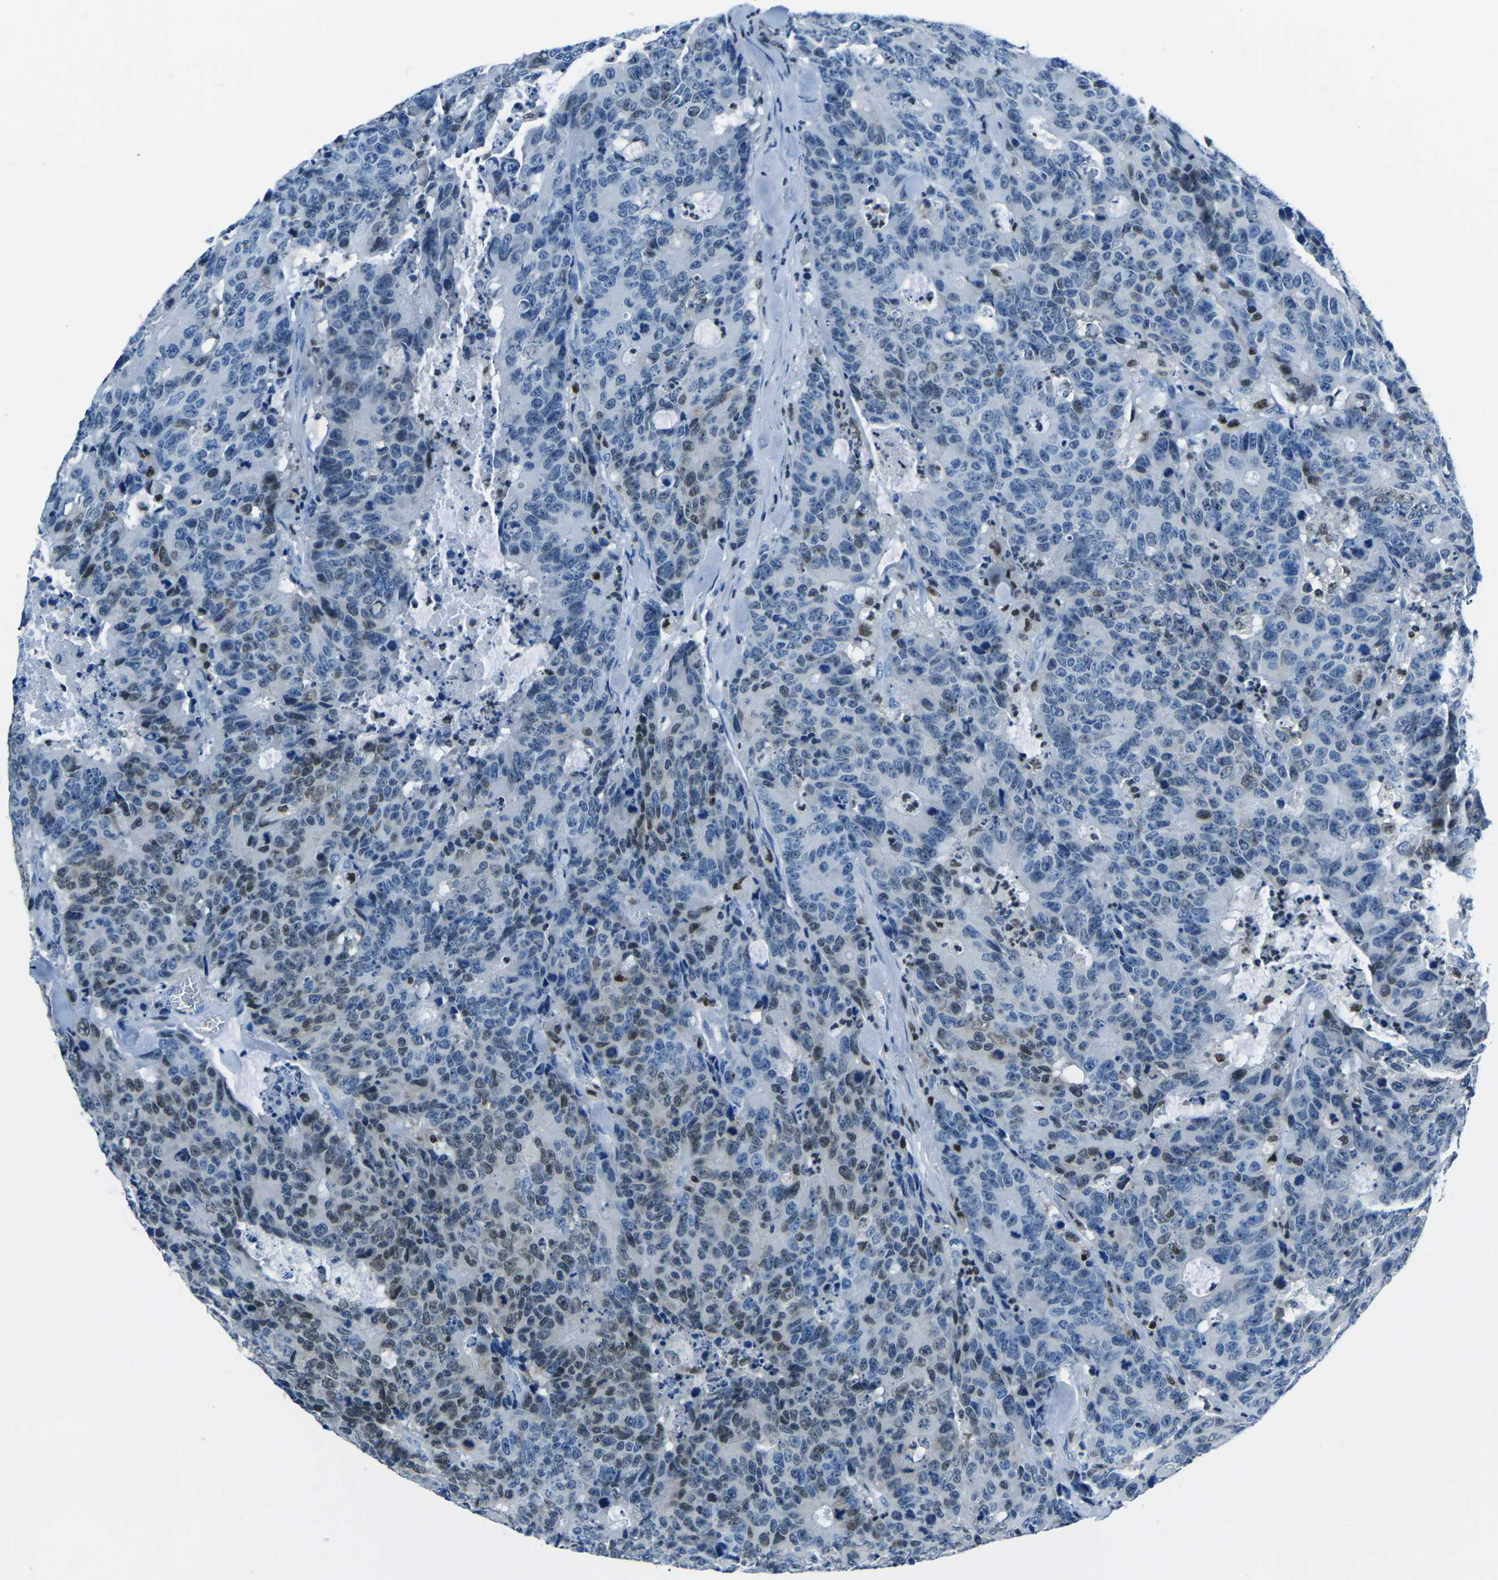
{"staining": {"intensity": "moderate", "quantity": "<25%", "location": "nuclear"}, "tissue": "colorectal cancer", "cell_type": "Tumor cells", "image_type": "cancer", "snomed": [{"axis": "morphology", "description": "Adenocarcinoma, NOS"}, {"axis": "topography", "description": "Colon"}], "caption": "Immunohistochemical staining of human colorectal cancer (adenocarcinoma) displays moderate nuclear protein expression in approximately <25% of tumor cells. (DAB IHC with brightfield microscopy, high magnification).", "gene": "CELF2", "patient": {"sex": "female", "age": 86}}